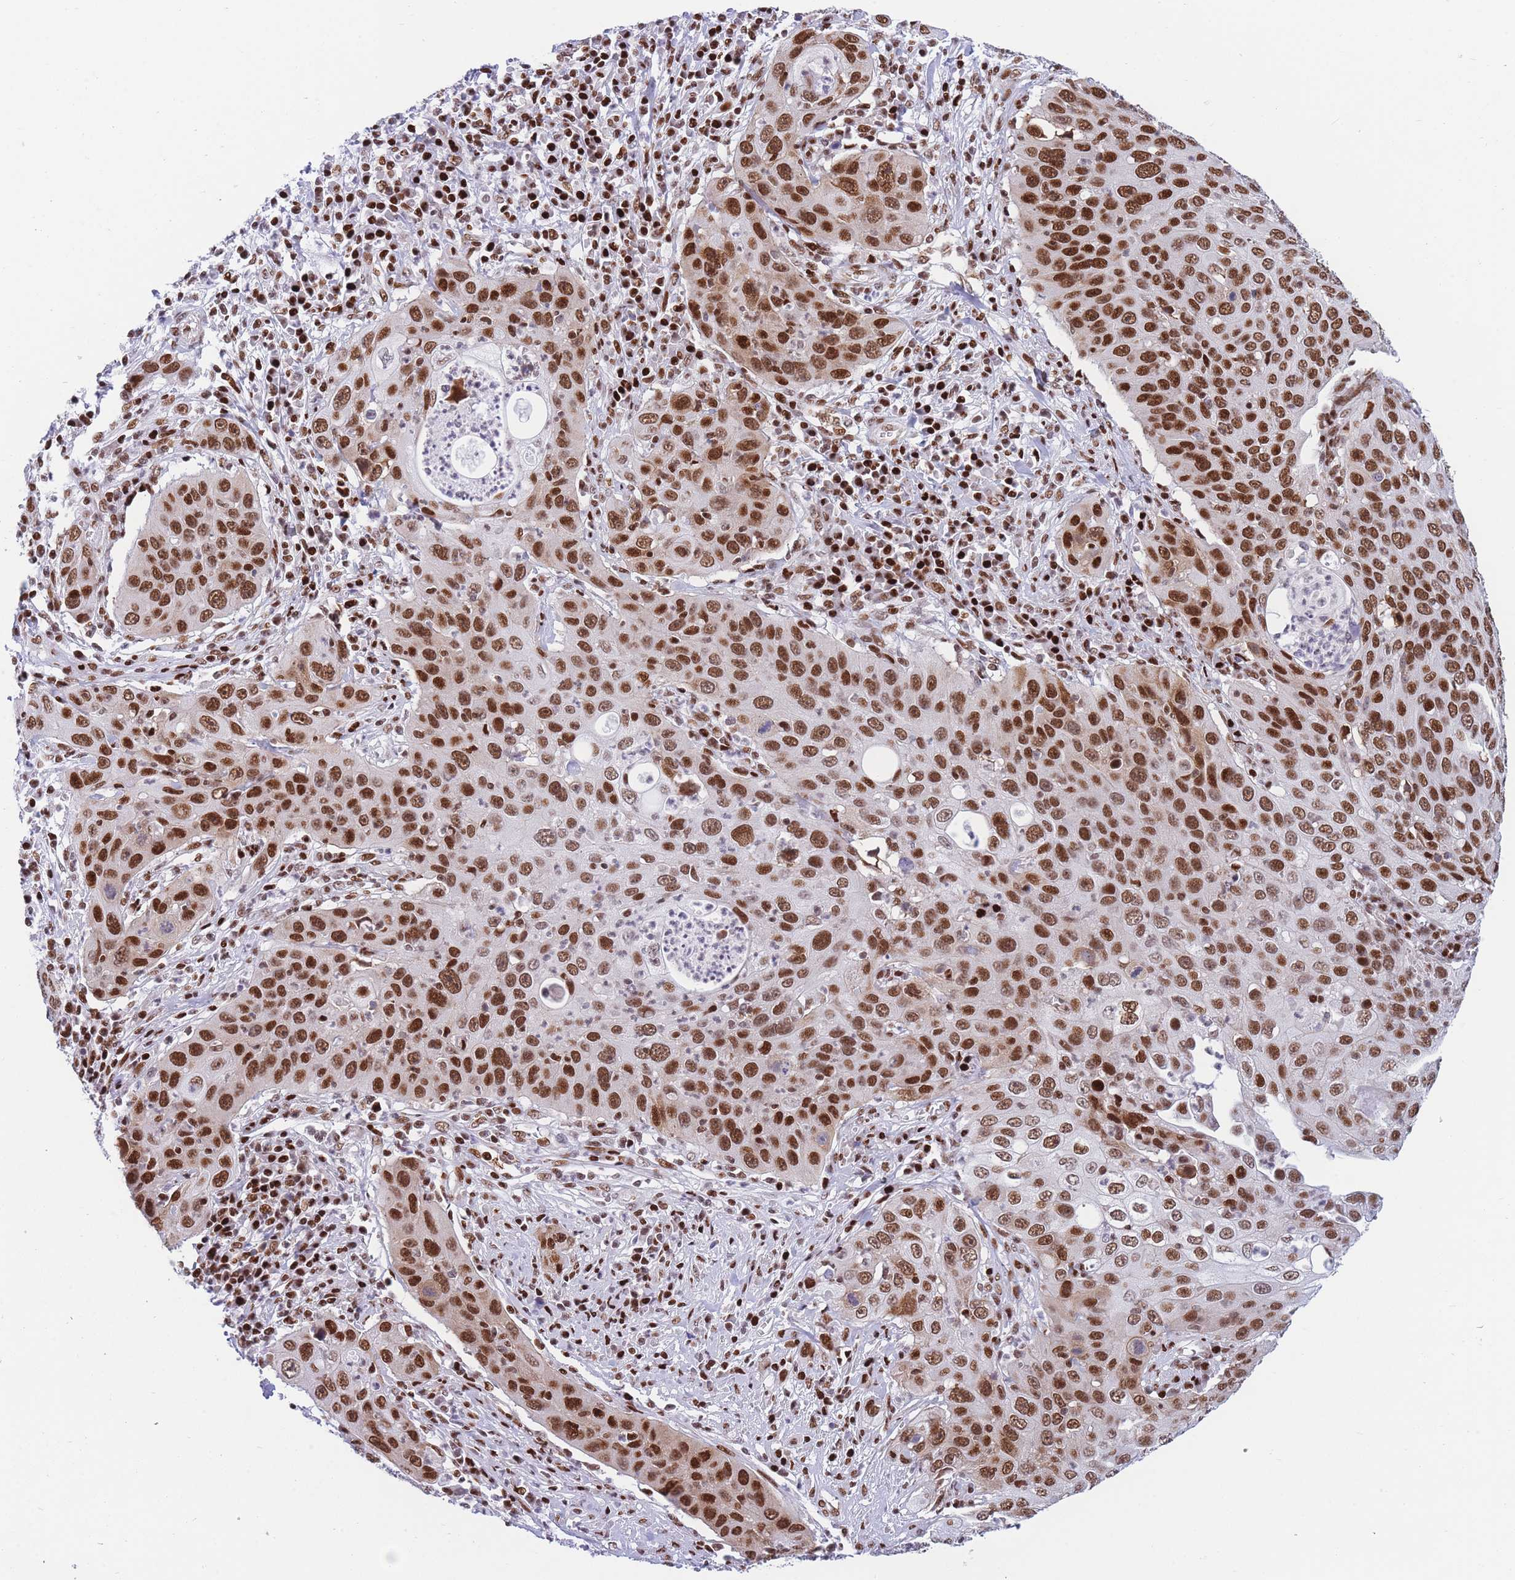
{"staining": {"intensity": "strong", "quantity": ">75%", "location": "nuclear"}, "tissue": "cervical cancer", "cell_type": "Tumor cells", "image_type": "cancer", "snomed": [{"axis": "morphology", "description": "Squamous cell carcinoma, NOS"}, {"axis": "topography", "description": "Cervix"}], "caption": "High-power microscopy captured an immunohistochemistry histopathology image of cervical squamous cell carcinoma, revealing strong nuclear expression in about >75% of tumor cells.", "gene": "DNAJC3", "patient": {"sex": "female", "age": 36}}